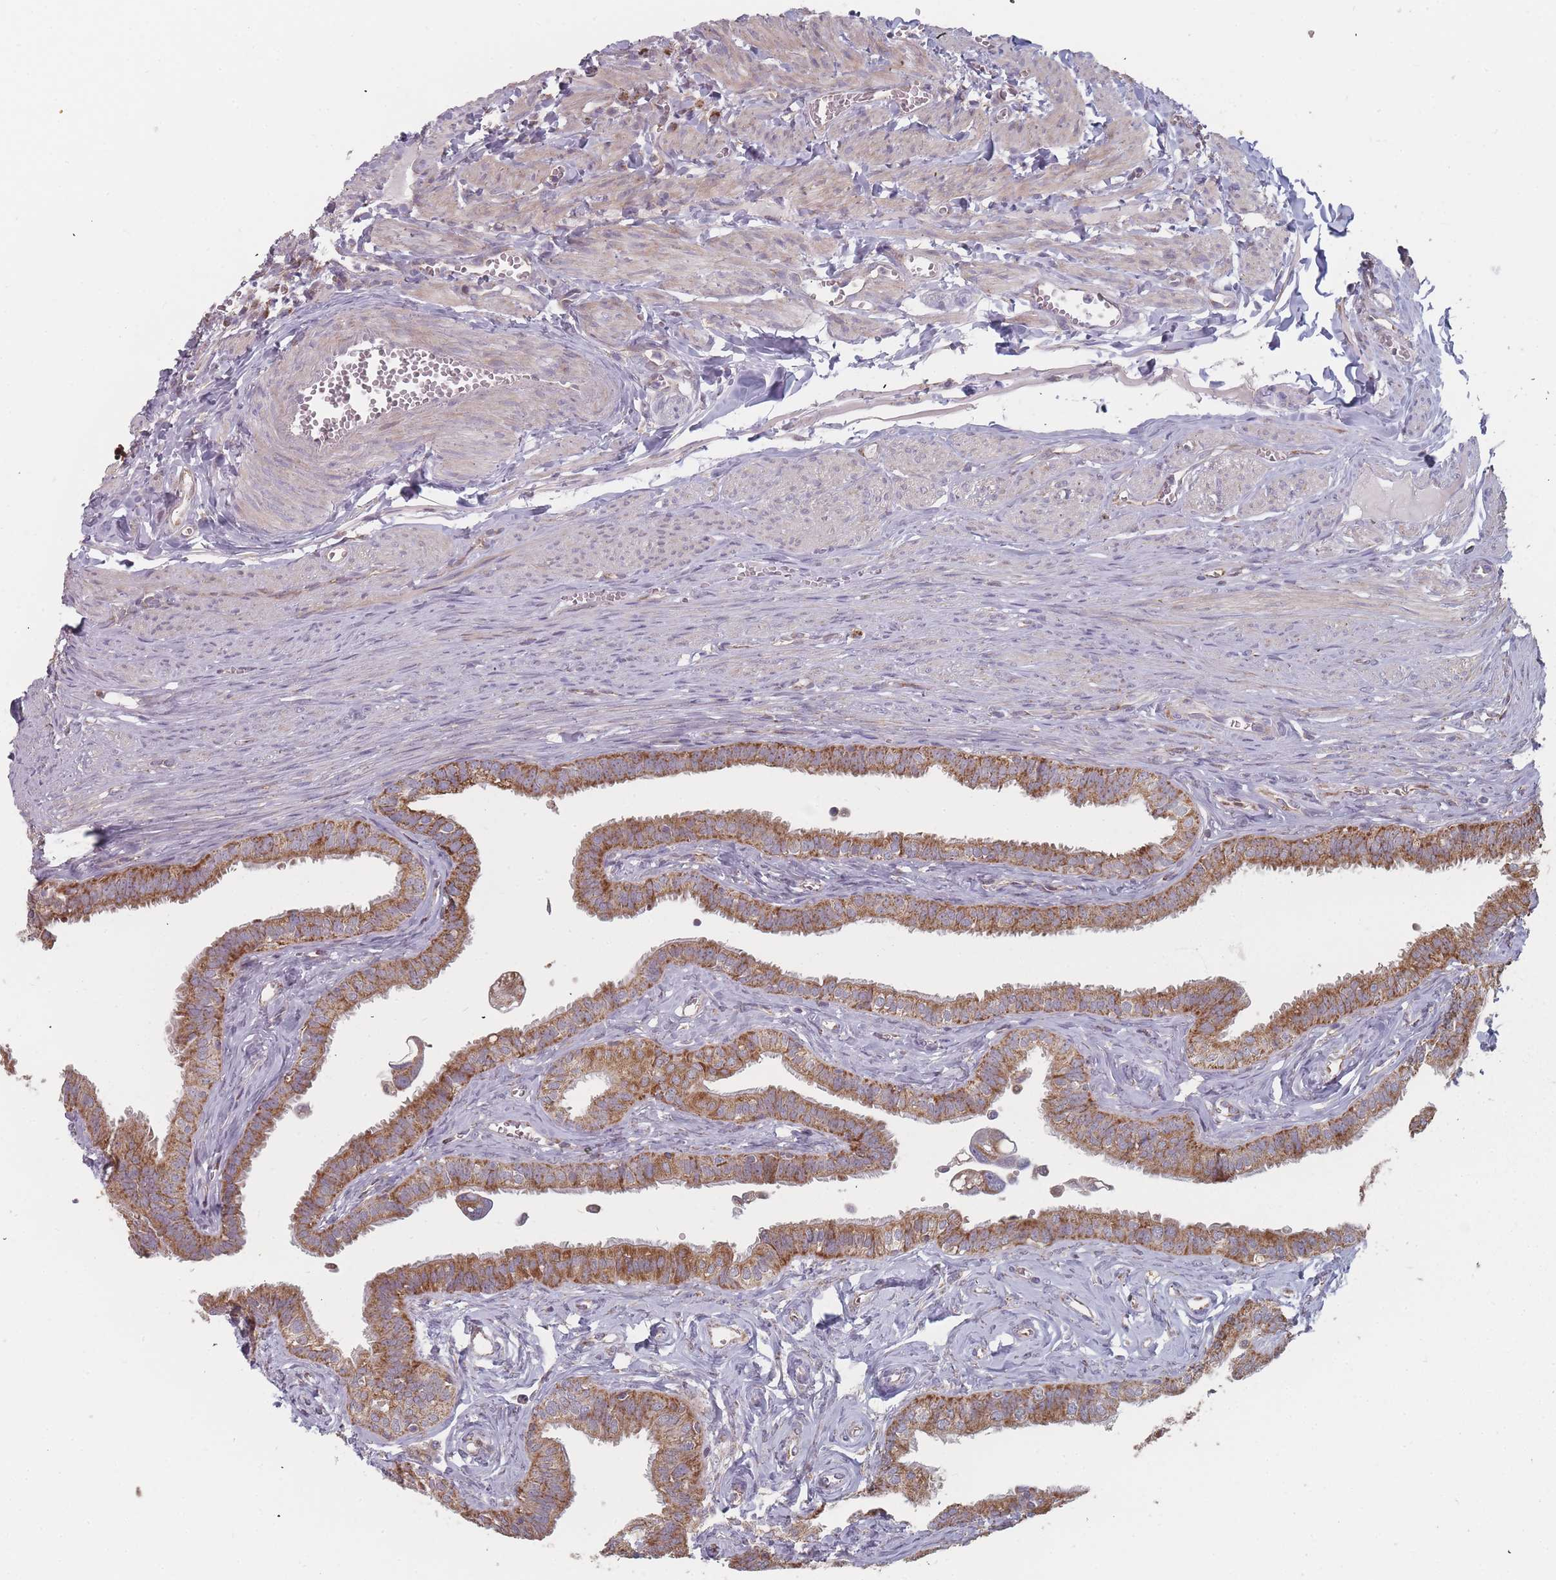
{"staining": {"intensity": "moderate", "quantity": ">75%", "location": "cytoplasmic/membranous"}, "tissue": "fallopian tube", "cell_type": "Glandular cells", "image_type": "normal", "snomed": [{"axis": "morphology", "description": "Normal tissue, NOS"}, {"axis": "morphology", "description": "Carcinoma, NOS"}, {"axis": "topography", "description": "Fallopian tube"}, {"axis": "topography", "description": "Ovary"}], "caption": "Fallopian tube stained with immunohistochemistry exhibits moderate cytoplasmic/membranous staining in approximately >75% of glandular cells. (Stains: DAB (3,3'-diaminobenzidine) in brown, nuclei in blue, Microscopy: brightfield microscopy at high magnification).", "gene": "PSMB3", "patient": {"sex": "female", "age": 59}}